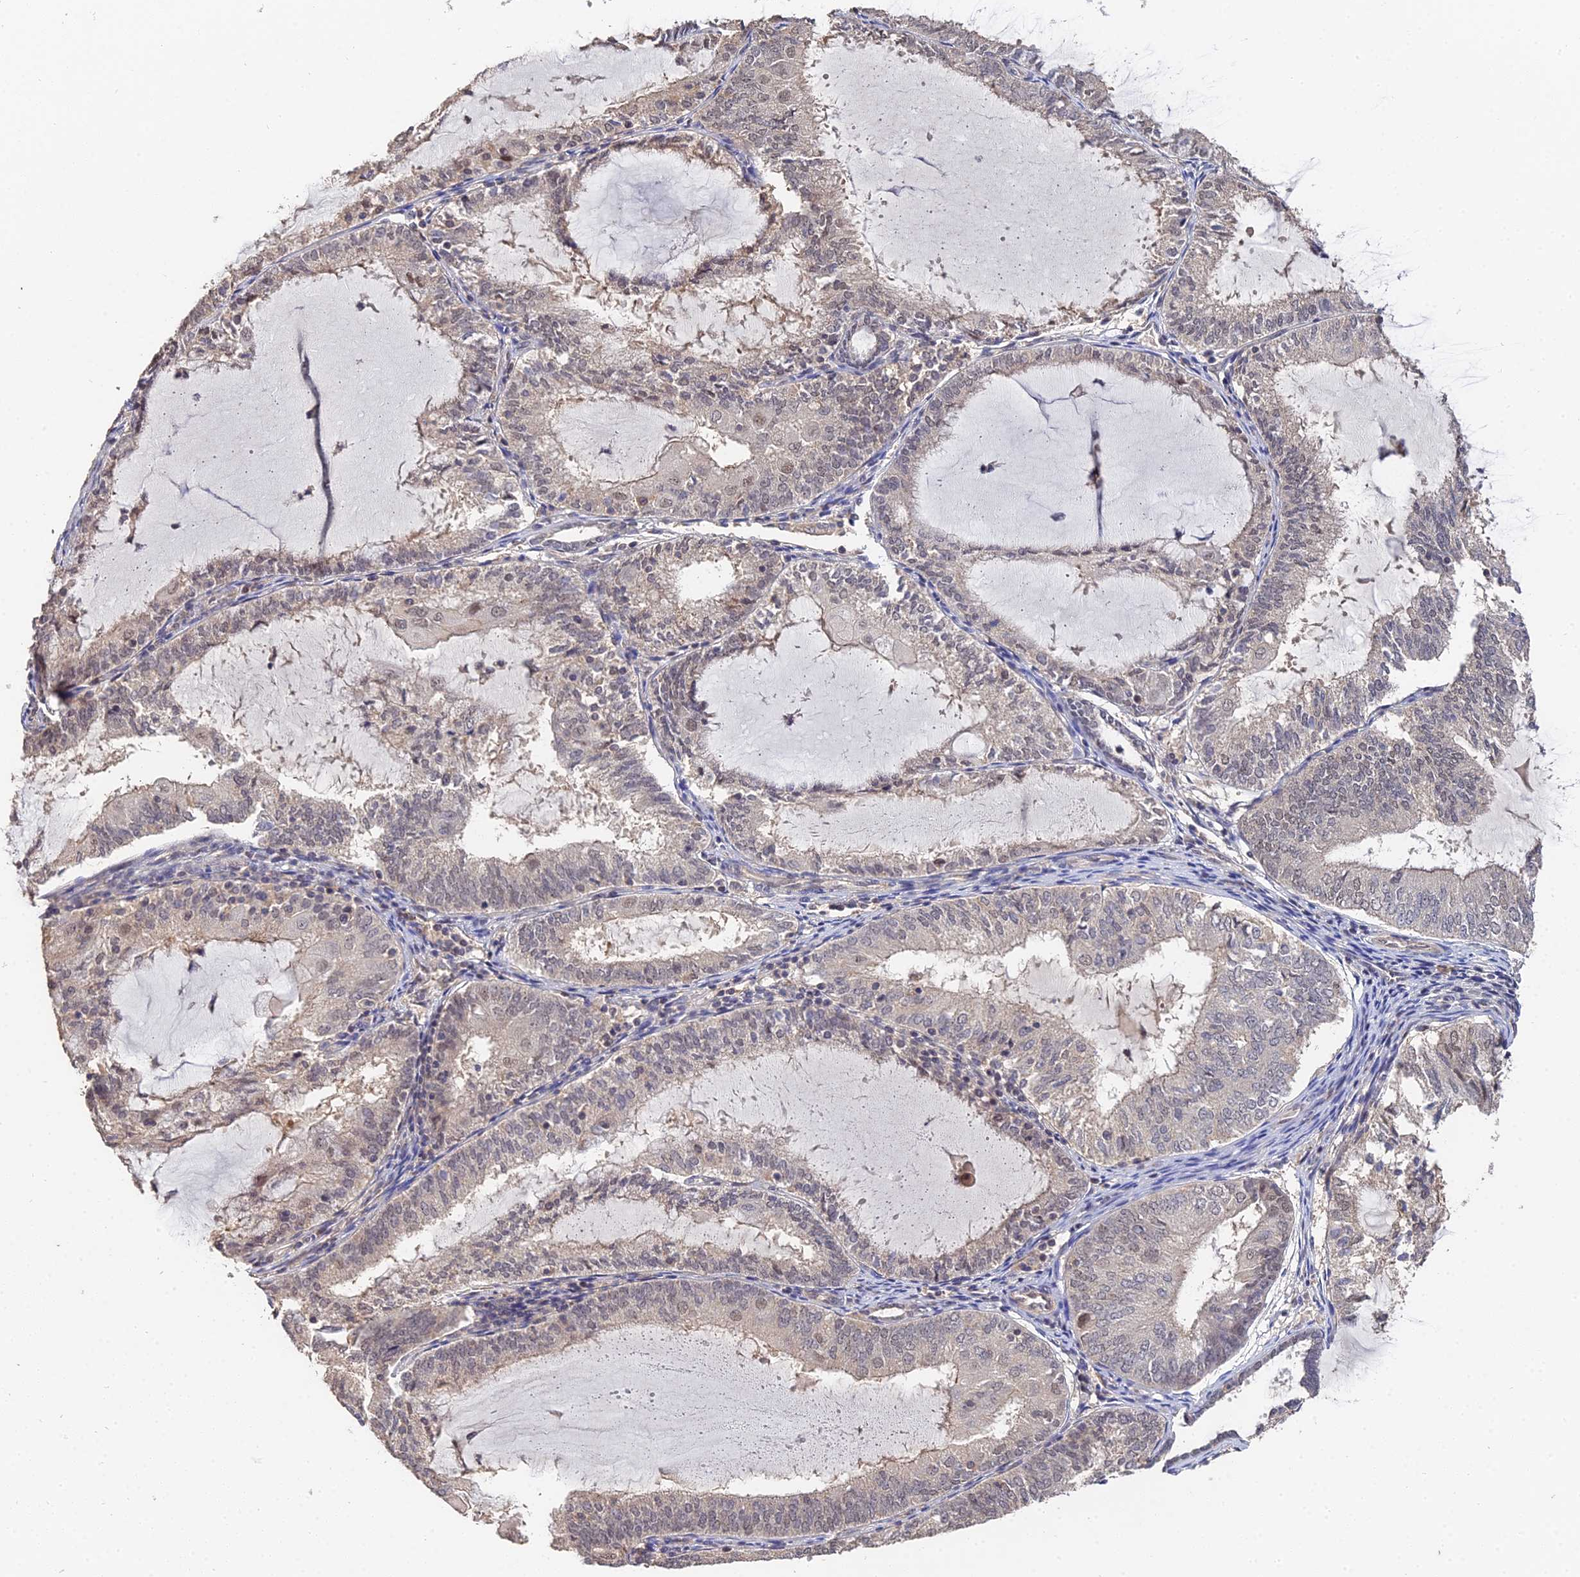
{"staining": {"intensity": "moderate", "quantity": "25%-75%", "location": "nuclear"}, "tissue": "endometrial cancer", "cell_type": "Tumor cells", "image_type": "cancer", "snomed": [{"axis": "morphology", "description": "Adenocarcinoma, NOS"}, {"axis": "topography", "description": "Endometrium"}], "caption": "Immunohistochemistry (IHC) (DAB) staining of endometrial cancer demonstrates moderate nuclear protein expression in about 25%-75% of tumor cells.", "gene": "LSM5", "patient": {"sex": "female", "age": 81}}